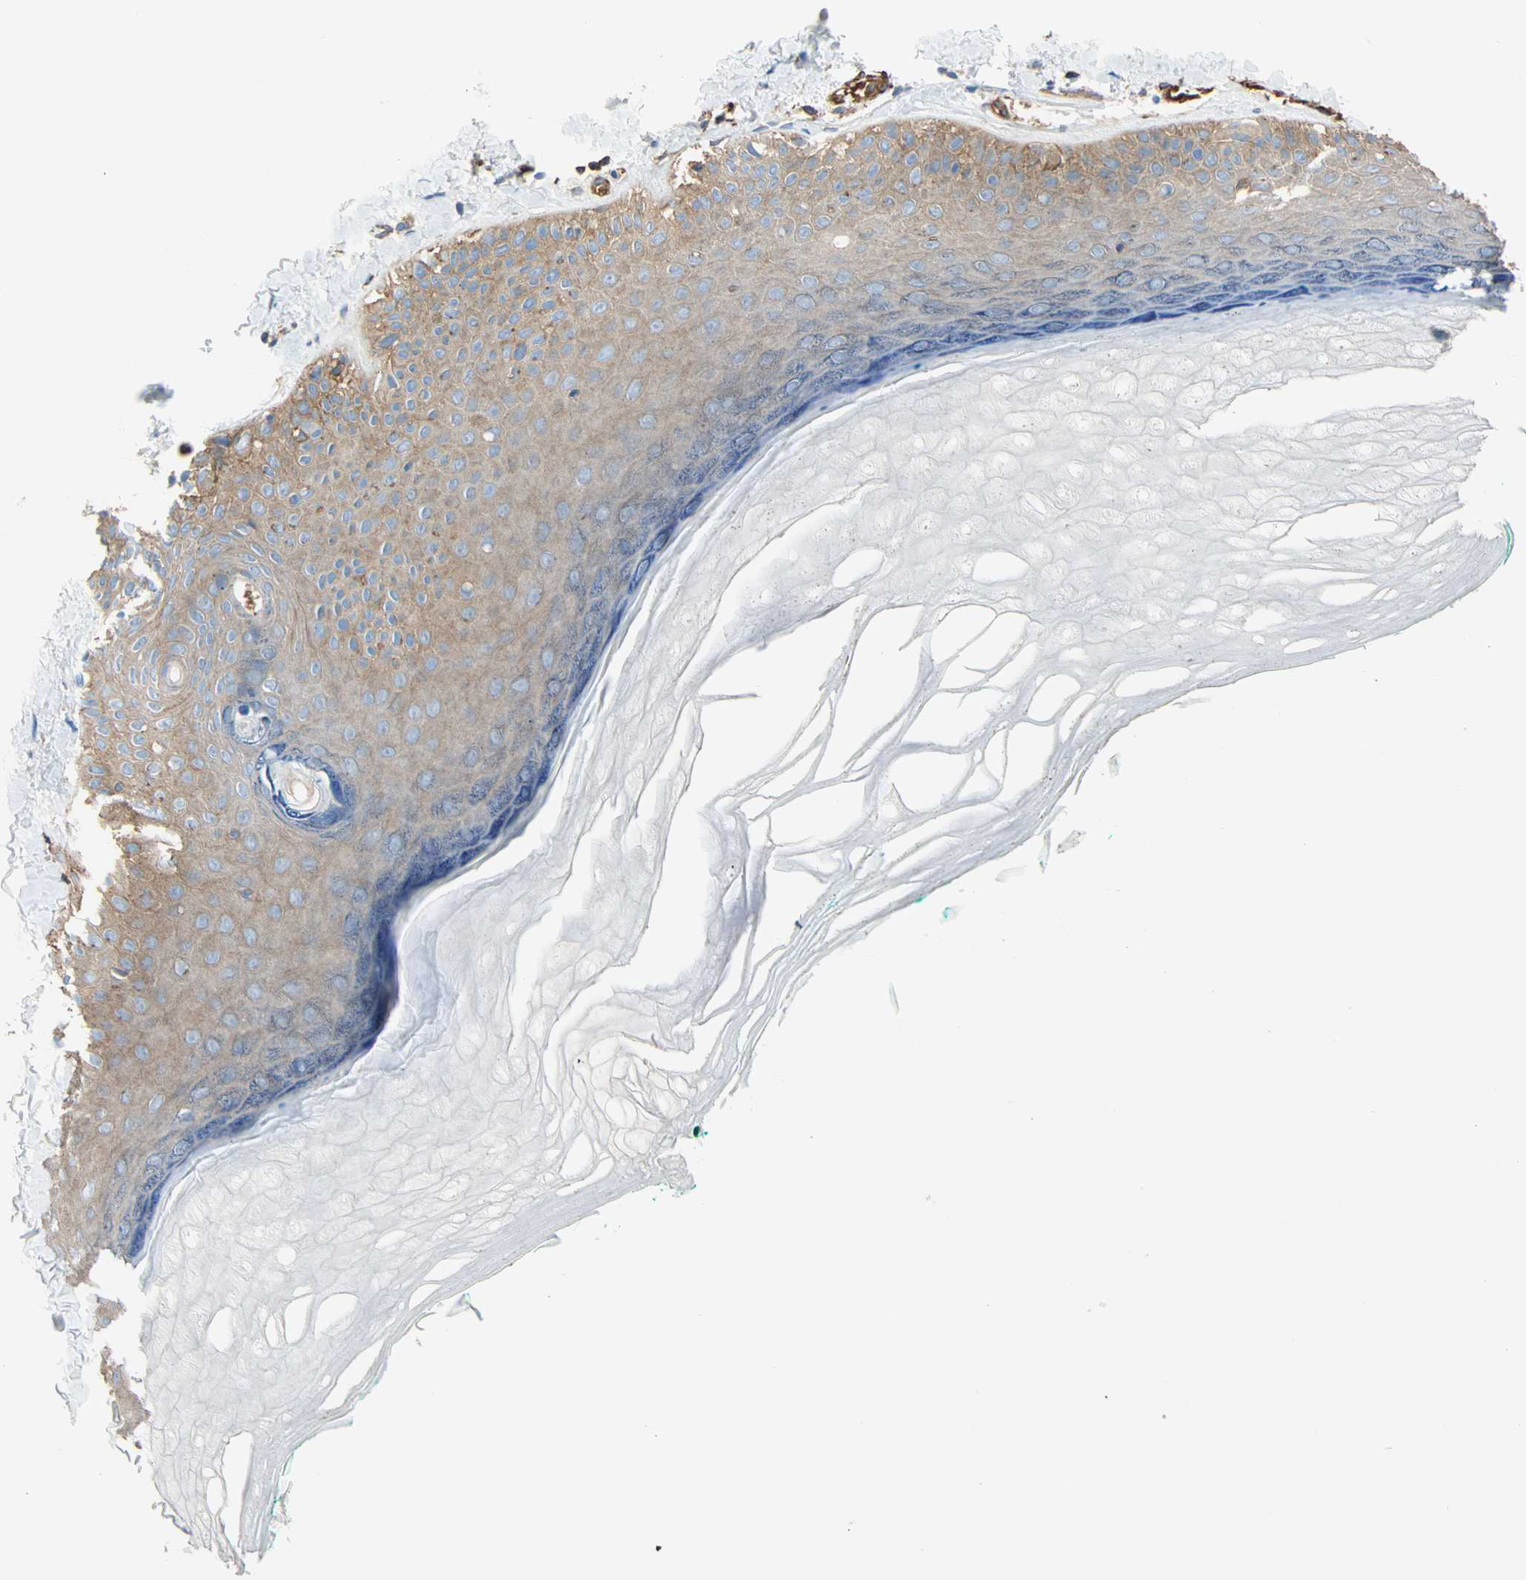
{"staining": {"intensity": "negative", "quantity": "none", "location": "none"}, "tissue": "skin", "cell_type": "Fibroblasts", "image_type": "normal", "snomed": [{"axis": "morphology", "description": "Normal tissue, NOS"}, {"axis": "topography", "description": "Skin"}], "caption": "A histopathology image of skin stained for a protein exhibits no brown staining in fibroblasts. Brightfield microscopy of immunohistochemistry stained with DAB (3,3'-diaminobenzidine) (brown) and hematoxylin (blue), captured at high magnification.", "gene": "GALNT10", "patient": {"sex": "male", "age": 26}}